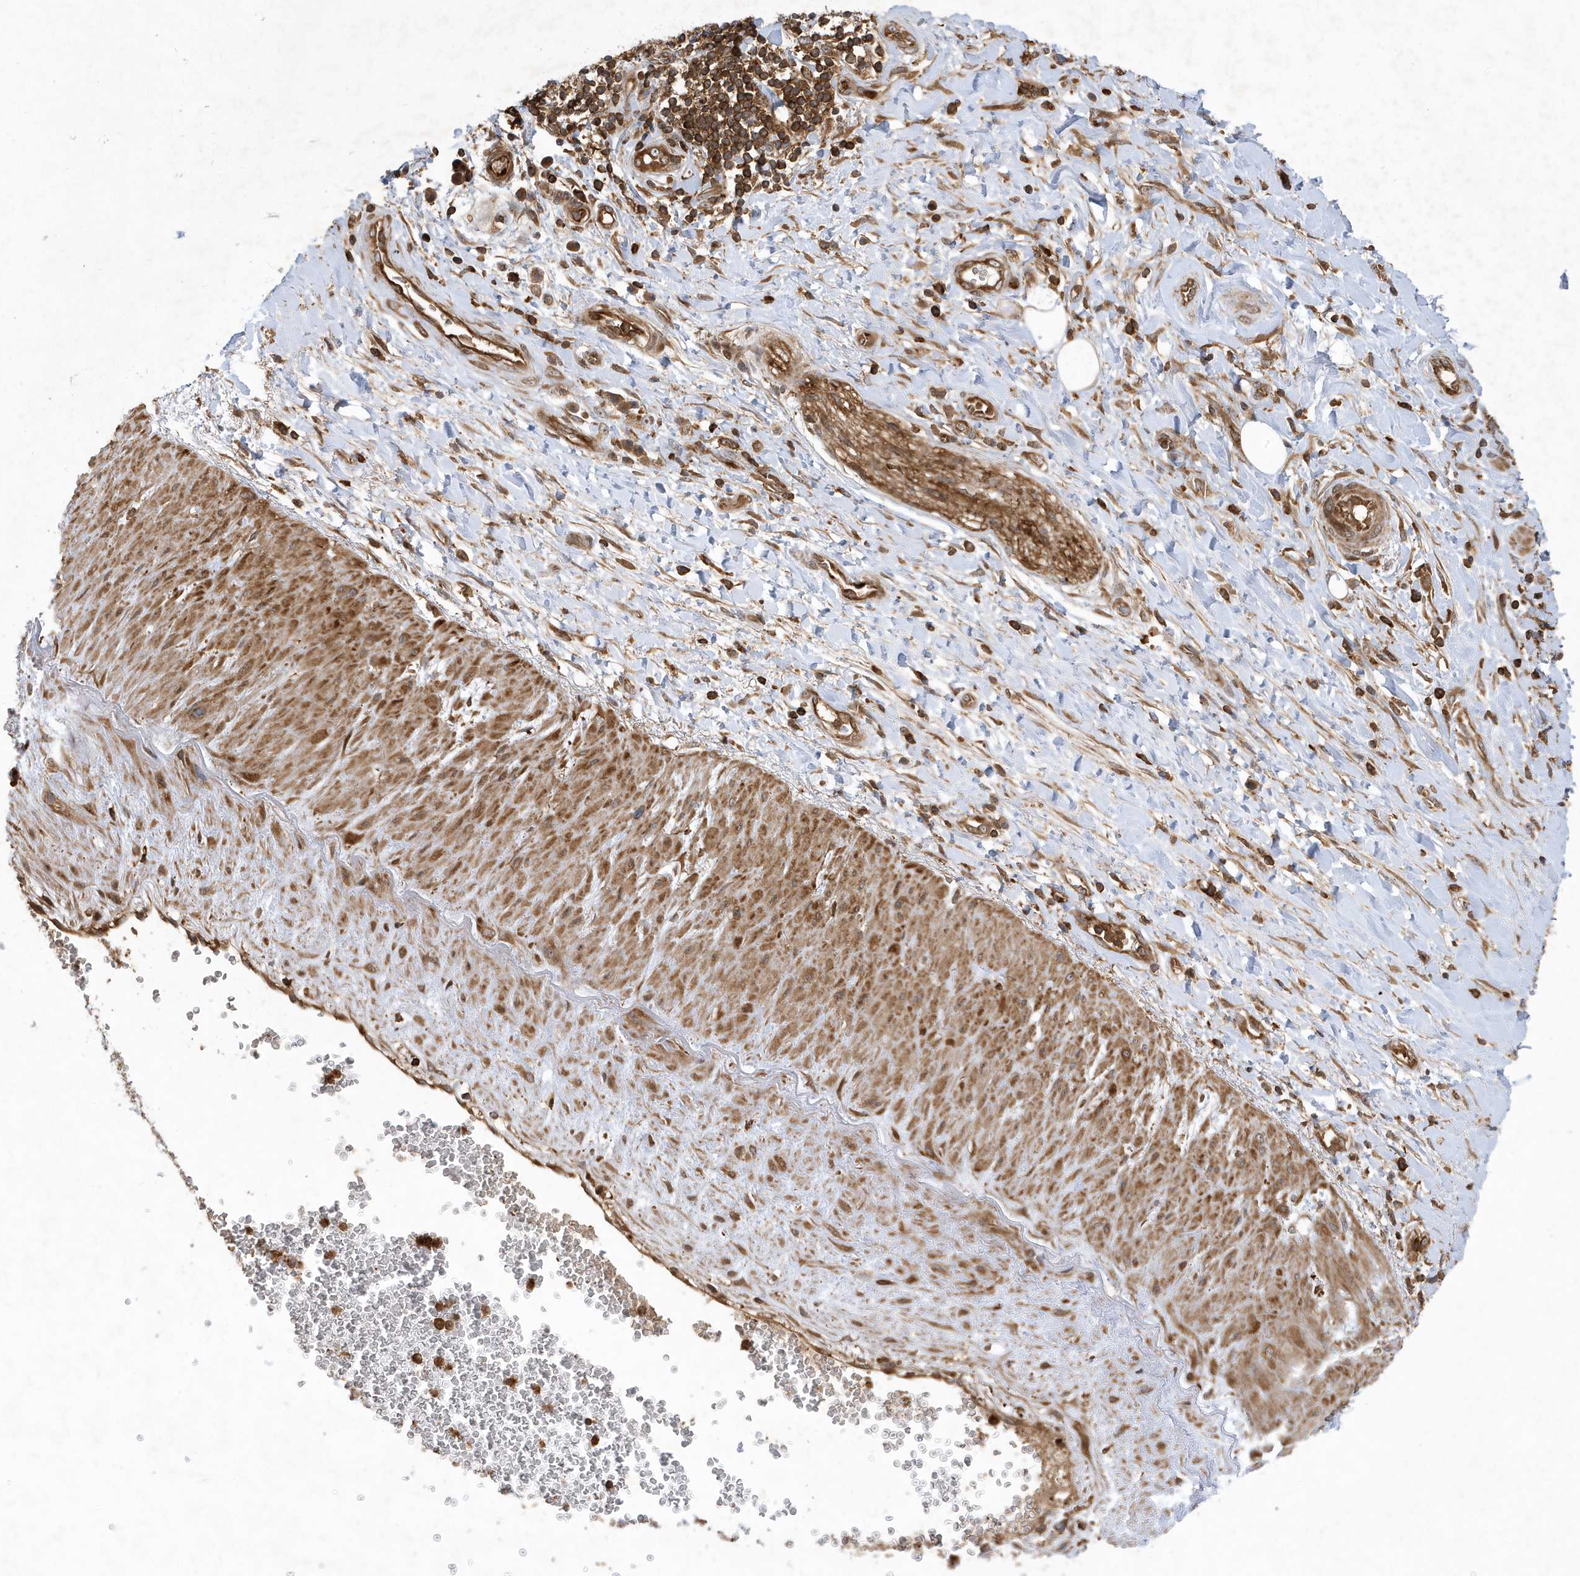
{"staining": {"intensity": "strong", "quantity": ">75%", "location": "cytoplasmic/membranous,nuclear"}, "tissue": "soft tissue", "cell_type": "Chondrocytes", "image_type": "normal", "snomed": [{"axis": "morphology", "description": "Normal tissue, NOS"}, {"axis": "morphology", "description": "Adenocarcinoma, NOS"}, {"axis": "topography", "description": "Pancreas"}, {"axis": "topography", "description": "Peripheral nerve tissue"}], "caption": "Strong cytoplasmic/membranous,nuclear expression is appreciated in about >75% of chondrocytes in normal soft tissue.", "gene": "LAPTM4A", "patient": {"sex": "male", "age": 59}}